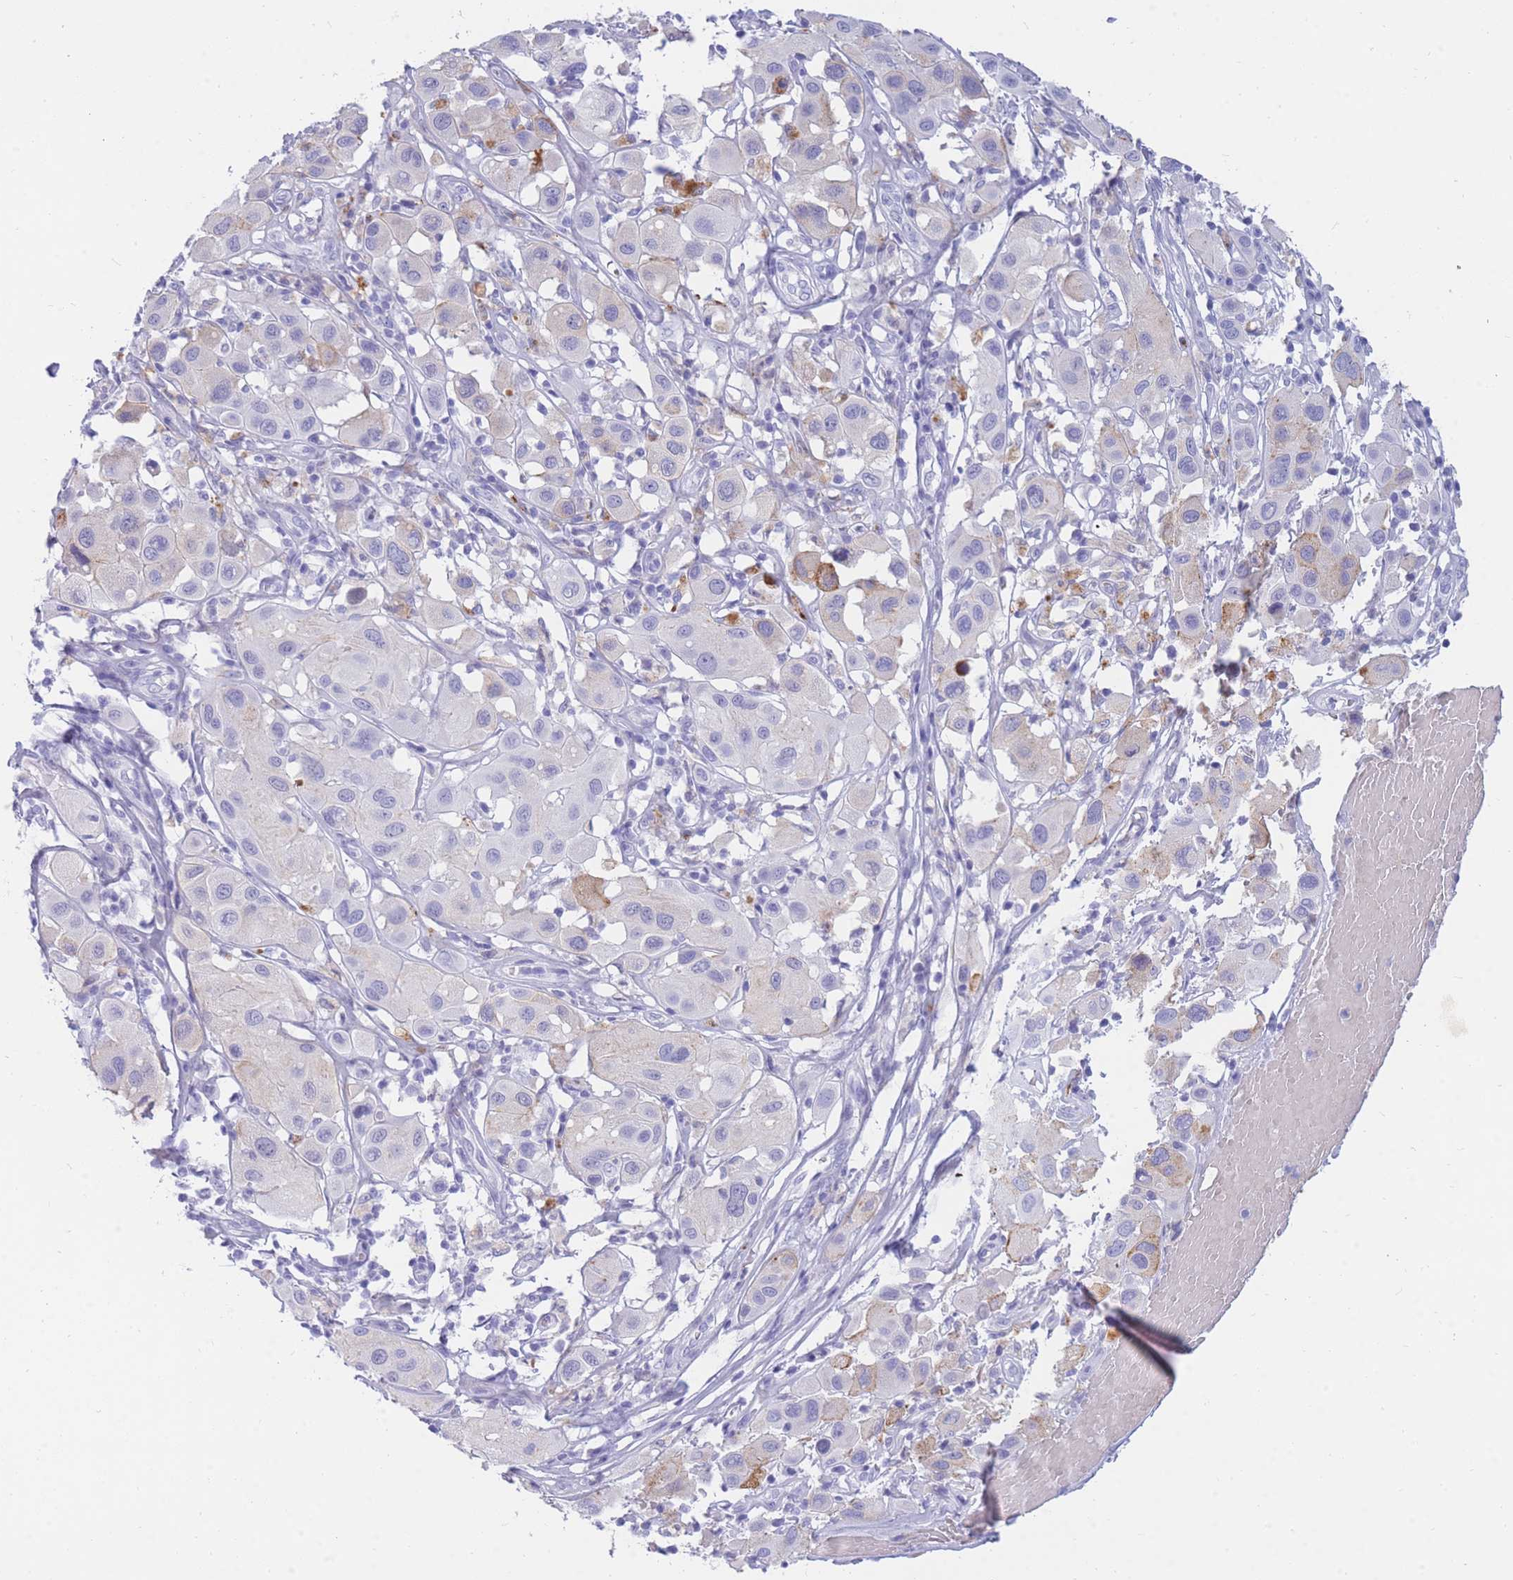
{"staining": {"intensity": "negative", "quantity": "none", "location": "none"}, "tissue": "melanoma", "cell_type": "Tumor cells", "image_type": "cancer", "snomed": [{"axis": "morphology", "description": "Malignant melanoma, Metastatic site"}, {"axis": "topography", "description": "Skin"}], "caption": "The photomicrograph displays no staining of tumor cells in malignant melanoma (metastatic site).", "gene": "NKX1-2", "patient": {"sex": "male", "age": 41}}